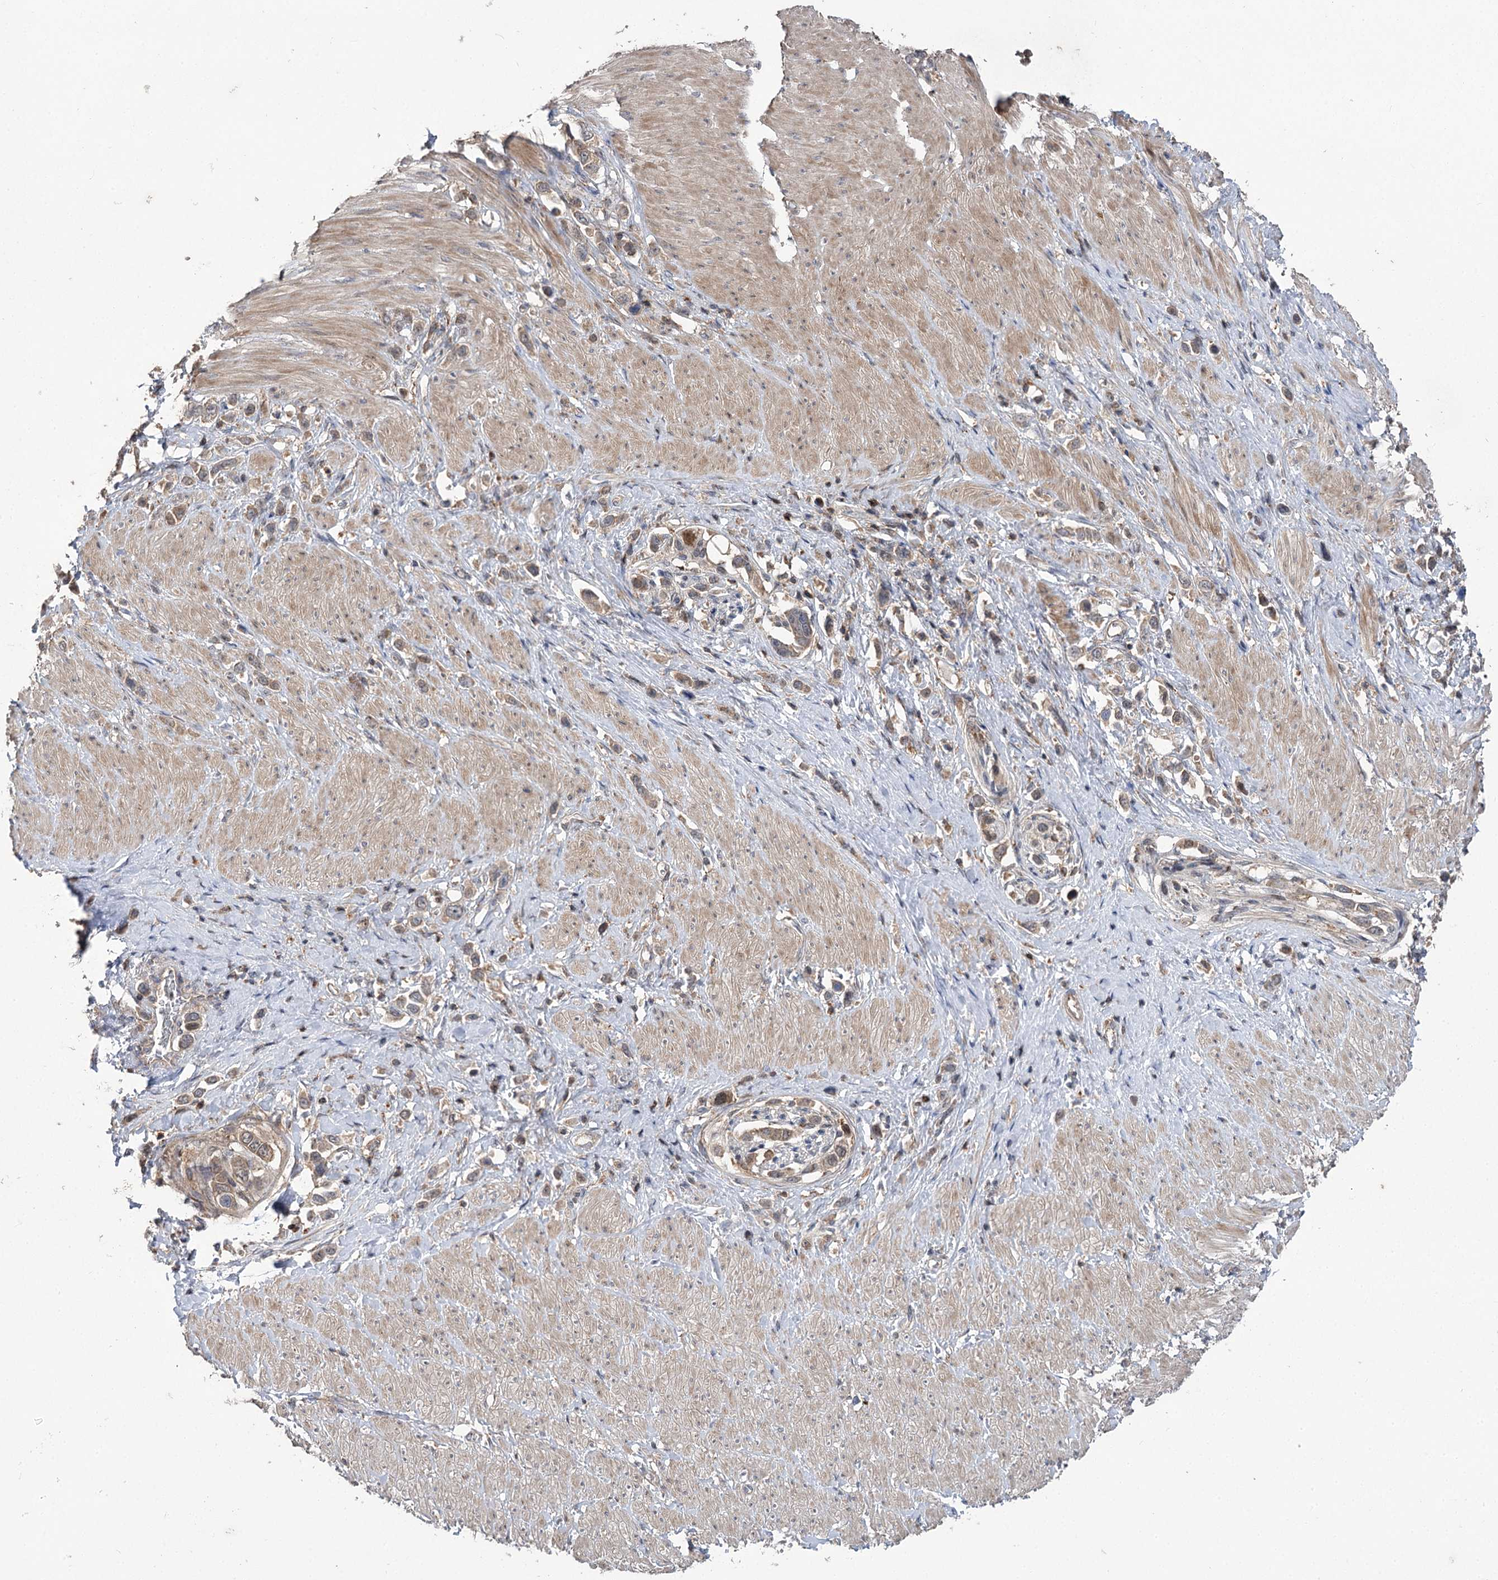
{"staining": {"intensity": "weak", "quantity": ">75%", "location": "cytoplasmic/membranous"}, "tissue": "stomach cancer", "cell_type": "Tumor cells", "image_type": "cancer", "snomed": [{"axis": "morphology", "description": "Normal tissue, NOS"}, {"axis": "morphology", "description": "Adenocarcinoma, NOS"}, {"axis": "topography", "description": "Stomach, upper"}, {"axis": "topography", "description": "Stomach"}], "caption": "Immunohistochemistry (IHC) photomicrograph of adenocarcinoma (stomach) stained for a protein (brown), which reveals low levels of weak cytoplasmic/membranous staining in about >75% of tumor cells.", "gene": "STX6", "patient": {"sex": "female", "age": 65}}